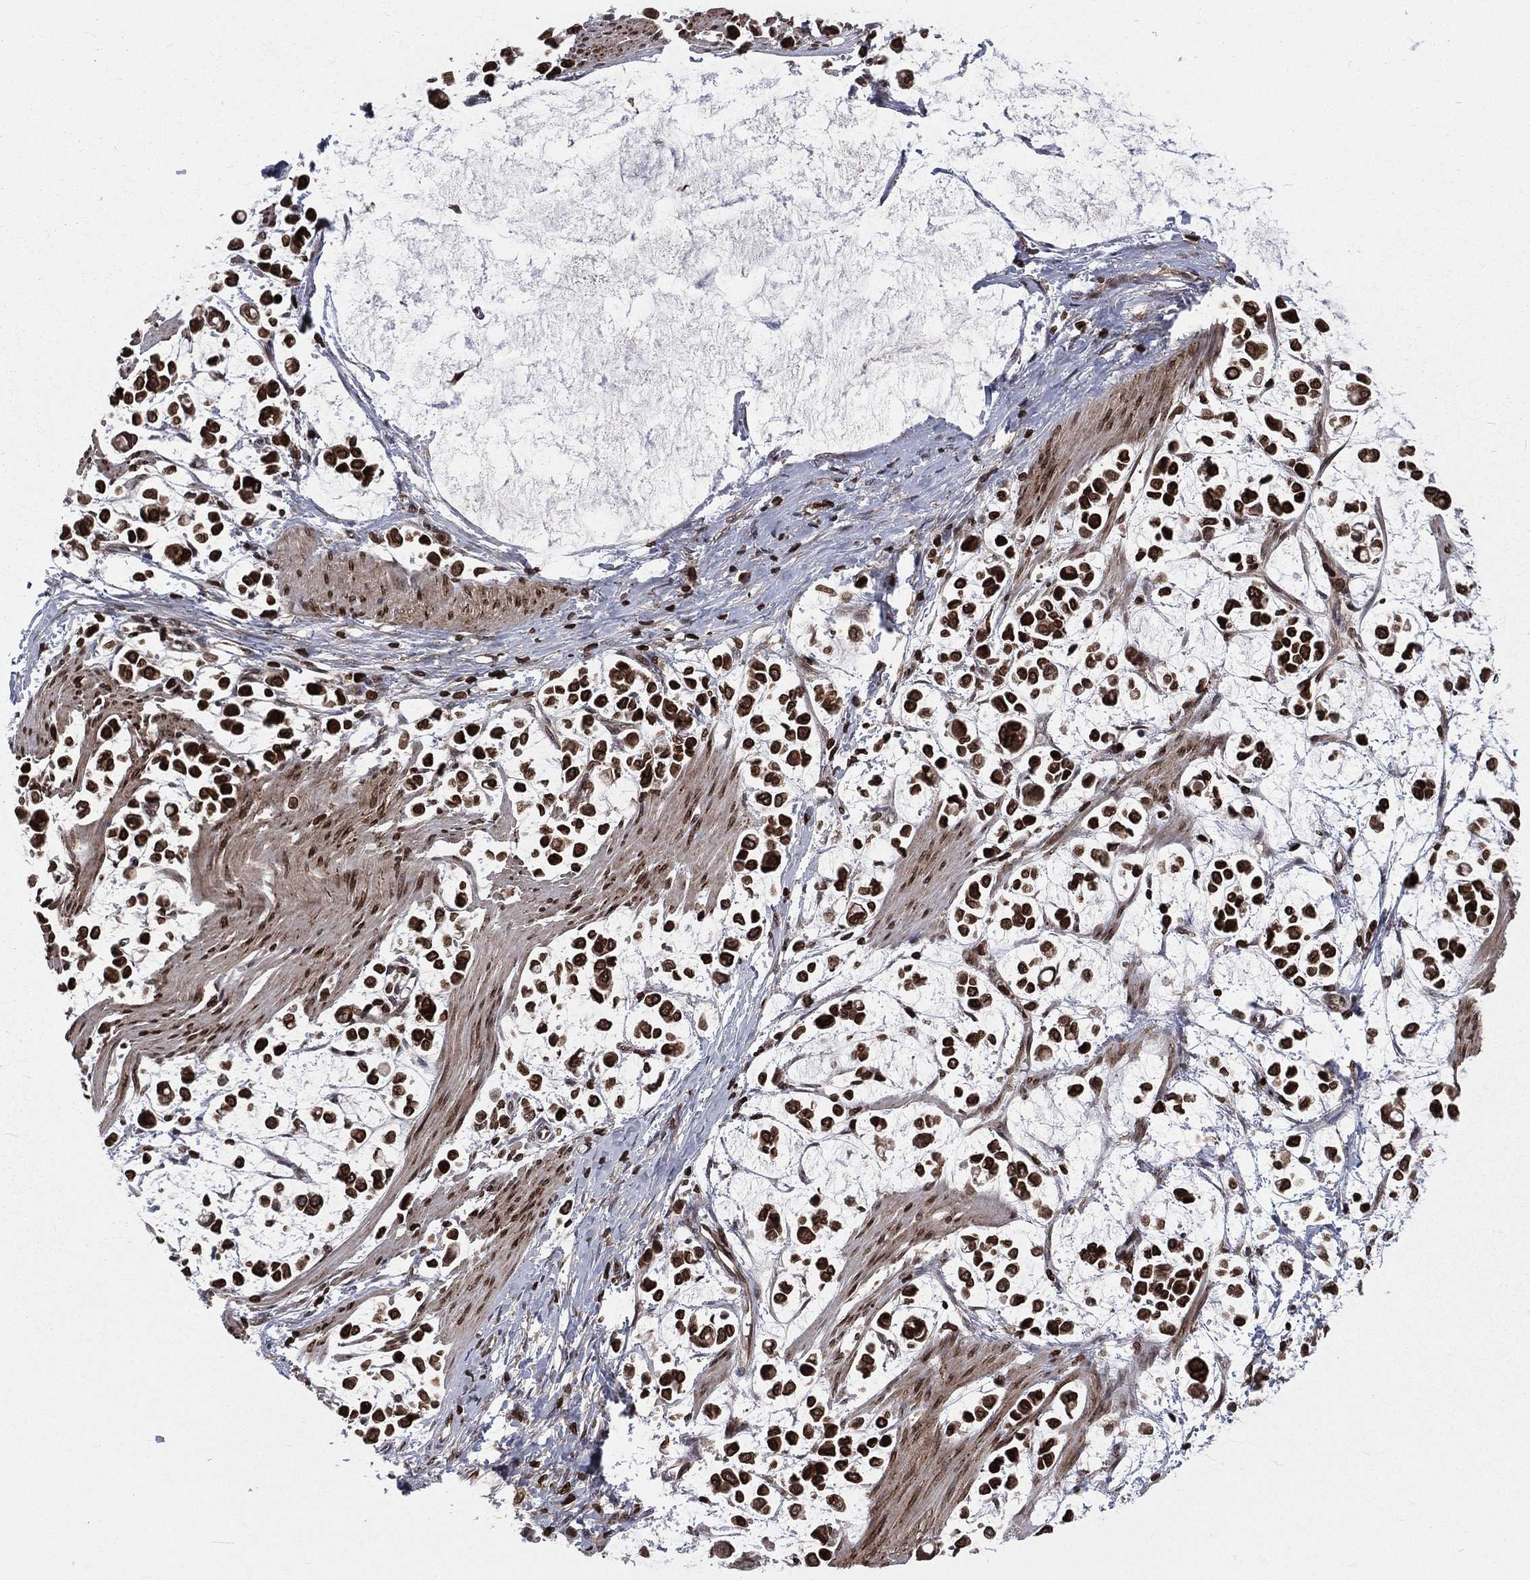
{"staining": {"intensity": "strong", "quantity": ">75%", "location": "nuclear"}, "tissue": "stomach cancer", "cell_type": "Tumor cells", "image_type": "cancer", "snomed": [{"axis": "morphology", "description": "Adenocarcinoma, NOS"}, {"axis": "topography", "description": "Stomach"}], "caption": "The image displays staining of adenocarcinoma (stomach), revealing strong nuclear protein staining (brown color) within tumor cells. Immunohistochemistry stains the protein in brown and the nuclei are stained blue.", "gene": "LBR", "patient": {"sex": "male", "age": 82}}